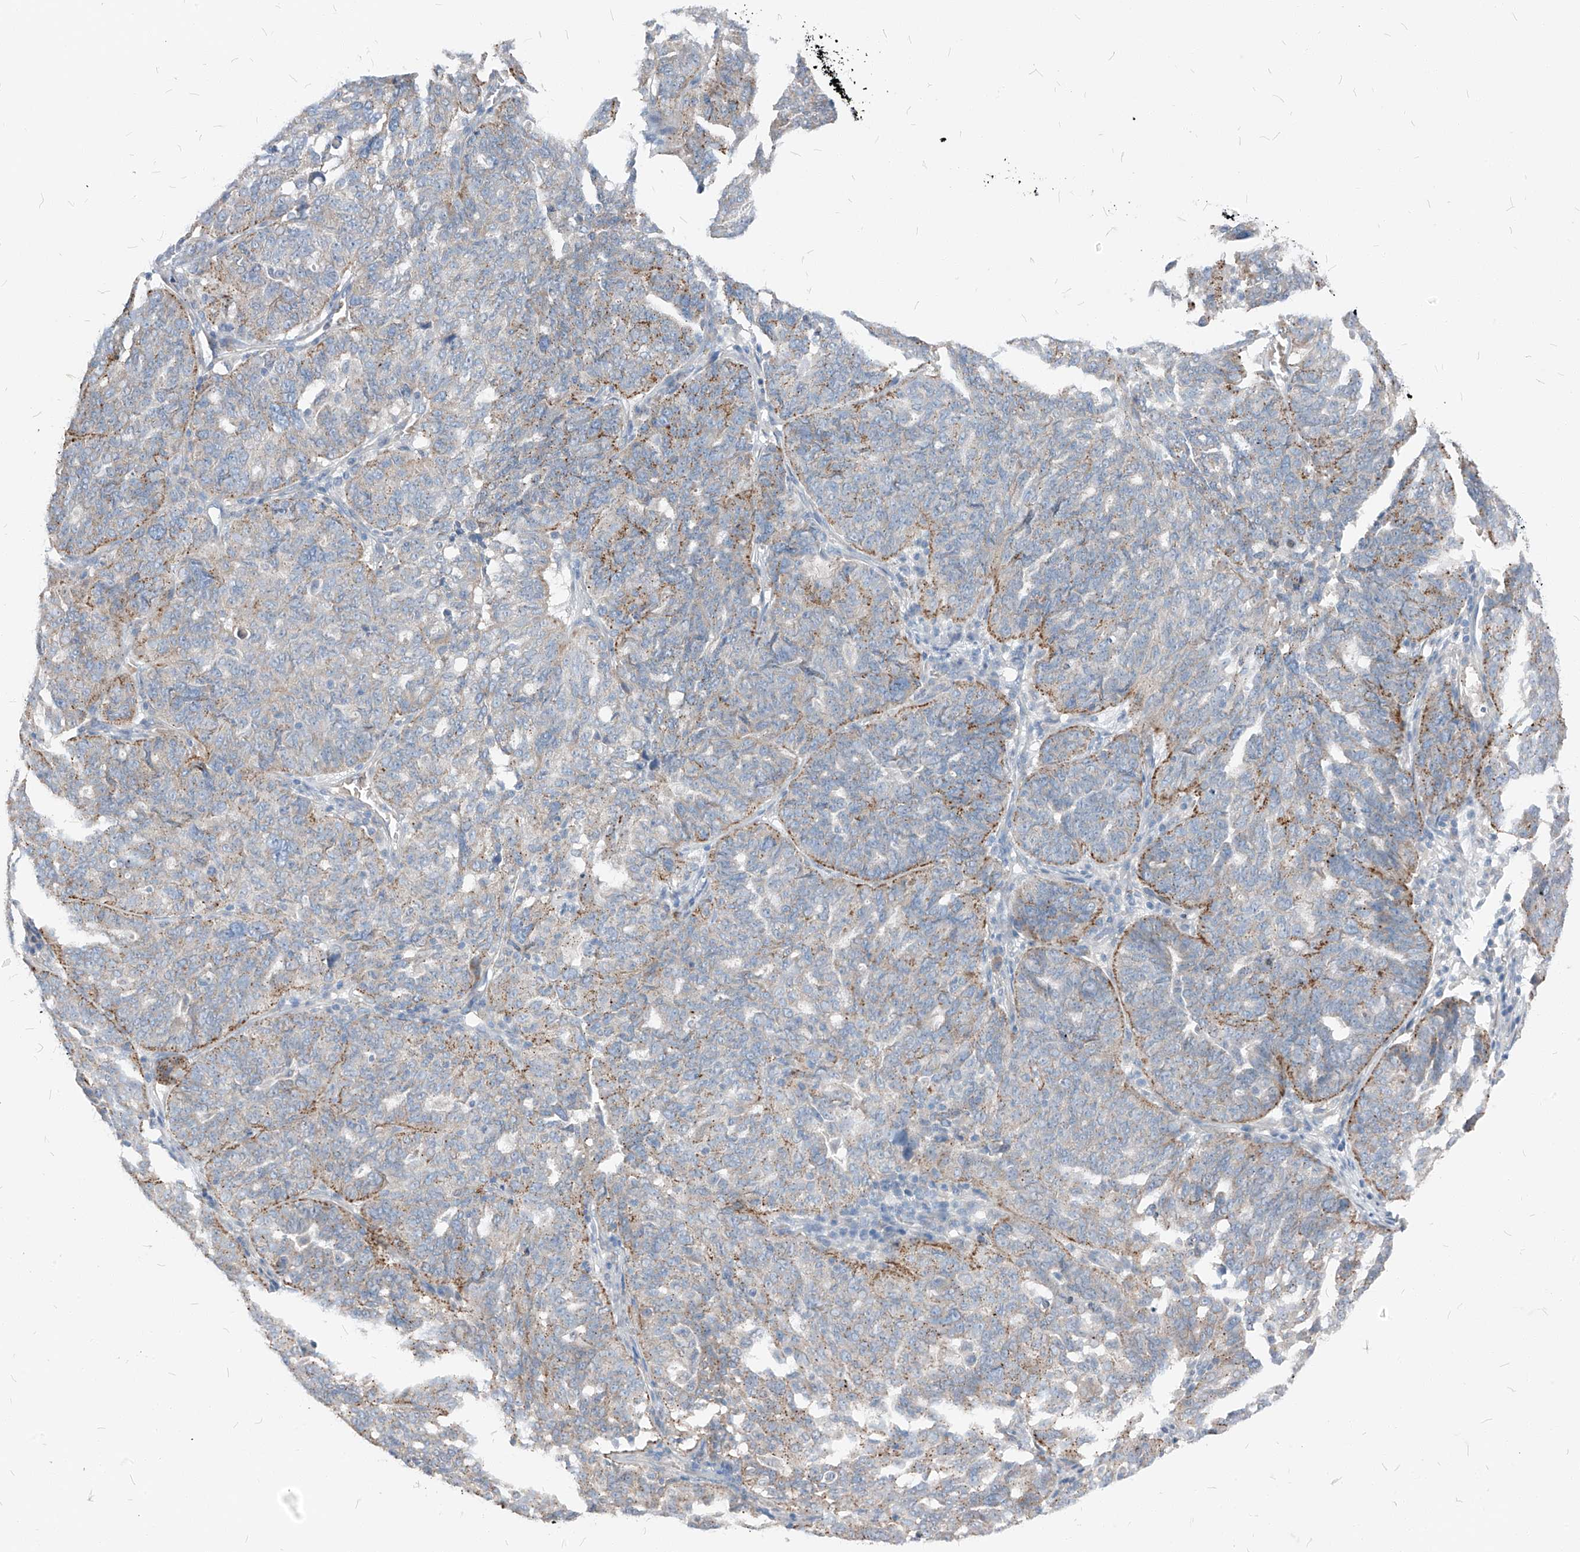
{"staining": {"intensity": "moderate", "quantity": "<25%", "location": "cytoplasmic/membranous"}, "tissue": "ovarian cancer", "cell_type": "Tumor cells", "image_type": "cancer", "snomed": [{"axis": "morphology", "description": "Cystadenocarcinoma, serous, NOS"}, {"axis": "topography", "description": "Ovary"}], "caption": "The immunohistochemical stain labels moderate cytoplasmic/membranous staining in tumor cells of ovarian serous cystadenocarcinoma tissue.", "gene": "CHMP2B", "patient": {"sex": "female", "age": 59}}